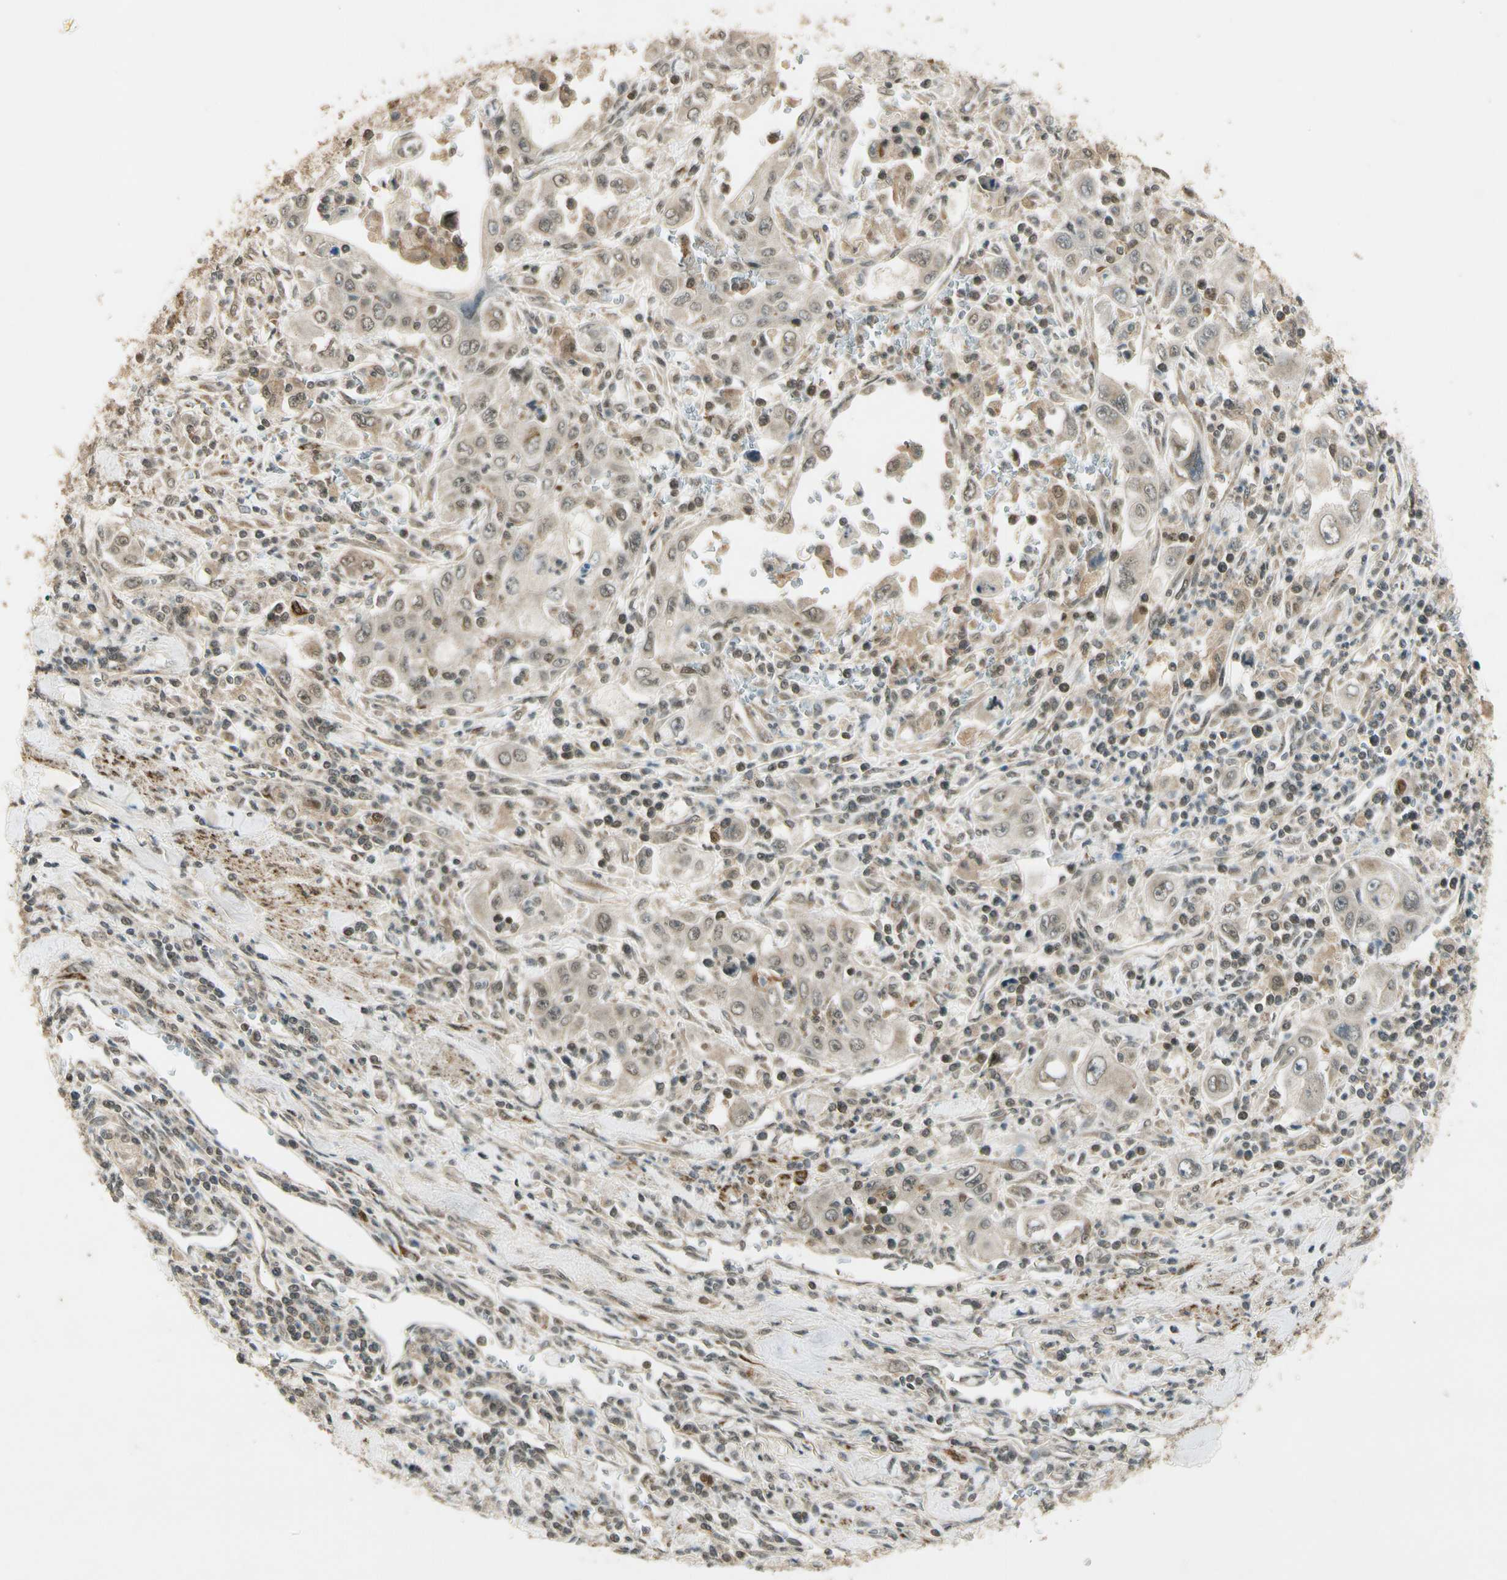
{"staining": {"intensity": "weak", "quantity": "<25%", "location": "cytoplasmic/membranous,nuclear"}, "tissue": "pancreatic cancer", "cell_type": "Tumor cells", "image_type": "cancer", "snomed": [{"axis": "morphology", "description": "Adenocarcinoma, NOS"}, {"axis": "topography", "description": "Pancreas"}], "caption": "Immunohistochemistry (IHC) histopathology image of human pancreatic adenocarcinoma stained for a protein (brown), which shows no staining in tumor cells. (IHC, brightfield microscopy, high magnification).", "gene": "ZNF135", "patient": {"sex": "male", "age": 70}}